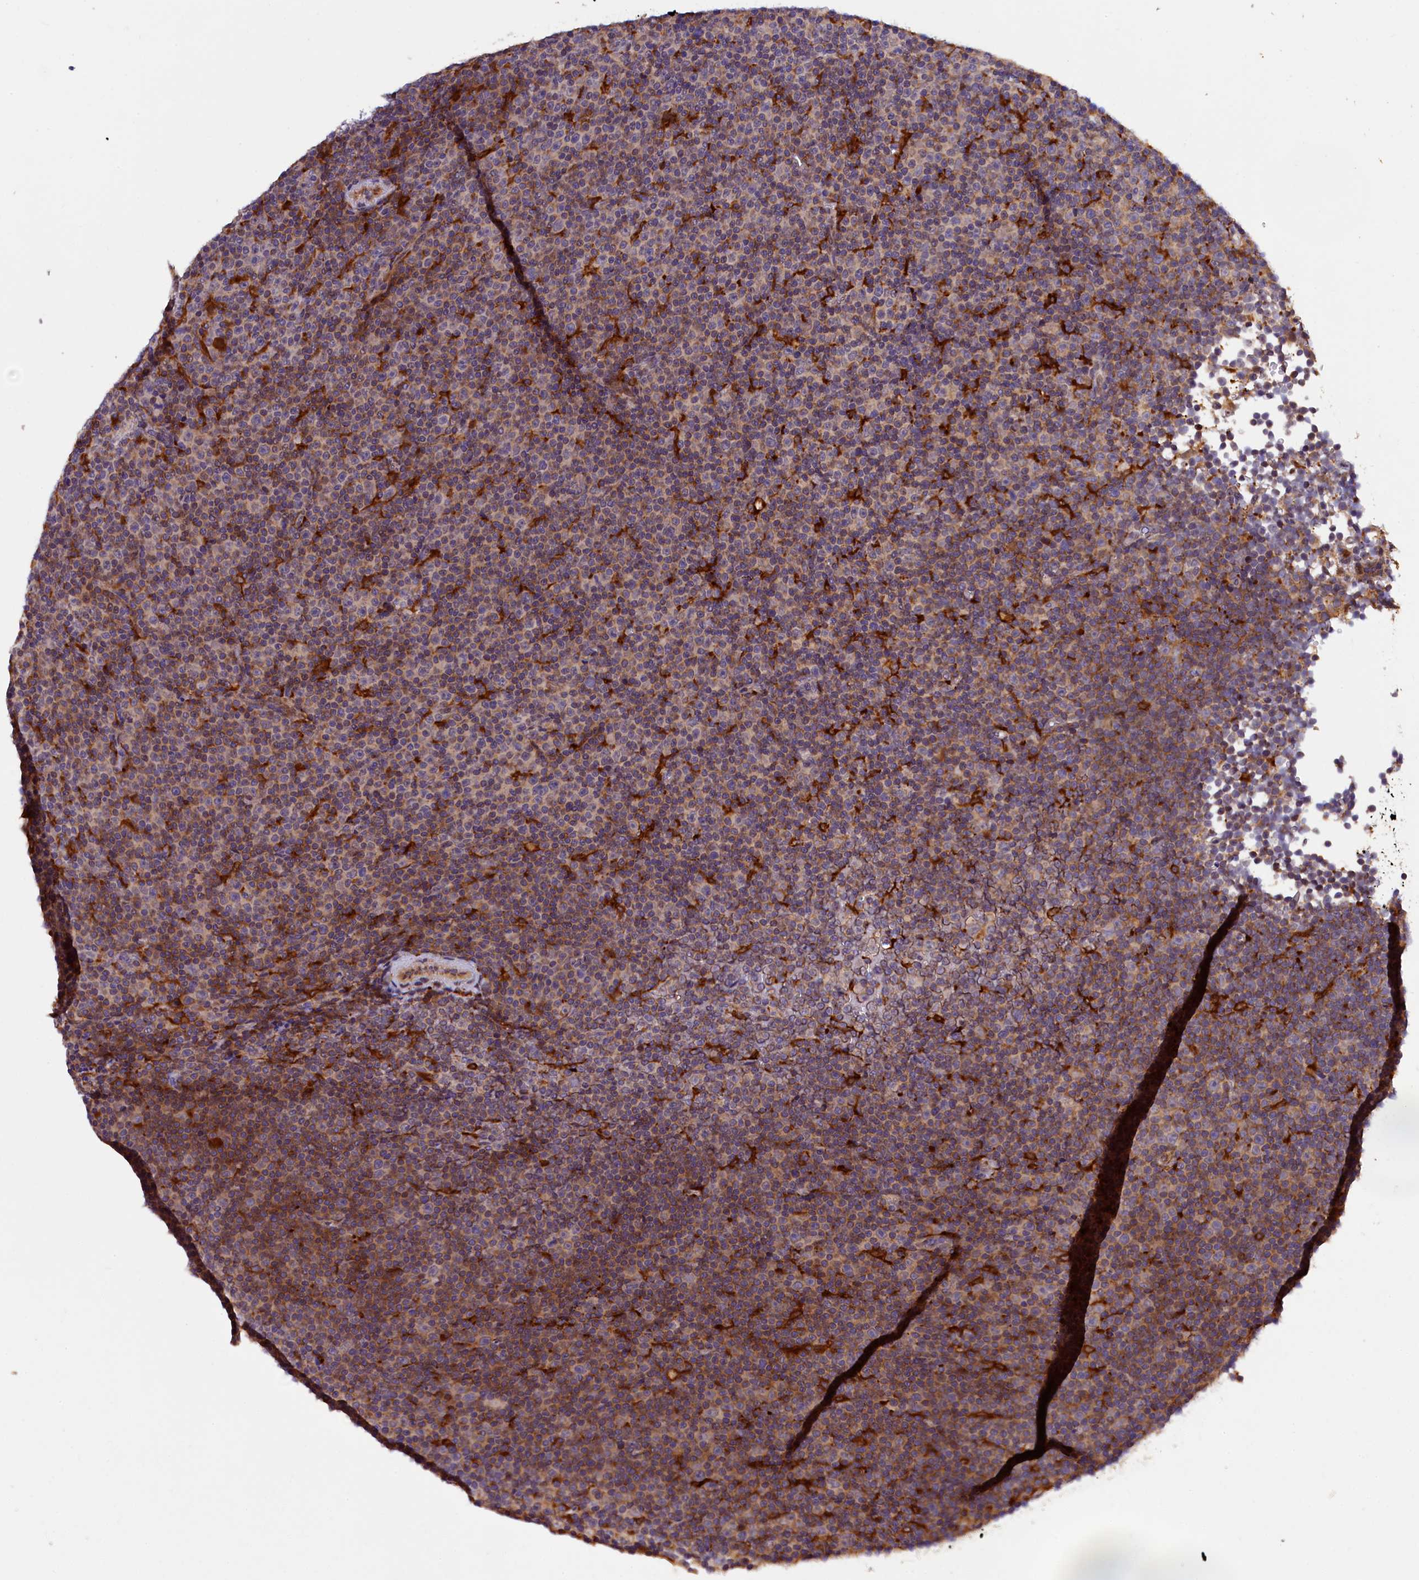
{"staining": {"intensity": "moderate", "quantity": "25%-75%", "location": "cytoplasmic/membranous"}, "tissue": "lymphoma", "cell_type": "Tumor cells", "image_type": "cancer", "snomed": [{"axis": "morphology", "description": "Malignant lymphoma, non-Hodgkin's type, Low grade"}, {"axis": "topography", "description": "Lymph node"}], "caption": "This is an image of immunohistochemistry (IHC) staining of lymphoma, which shows moderate staining in the cytoplasmic/membranous of tumor cells.", "gene": "NAIP", "patient": {"sex": "female", "age": 67}}